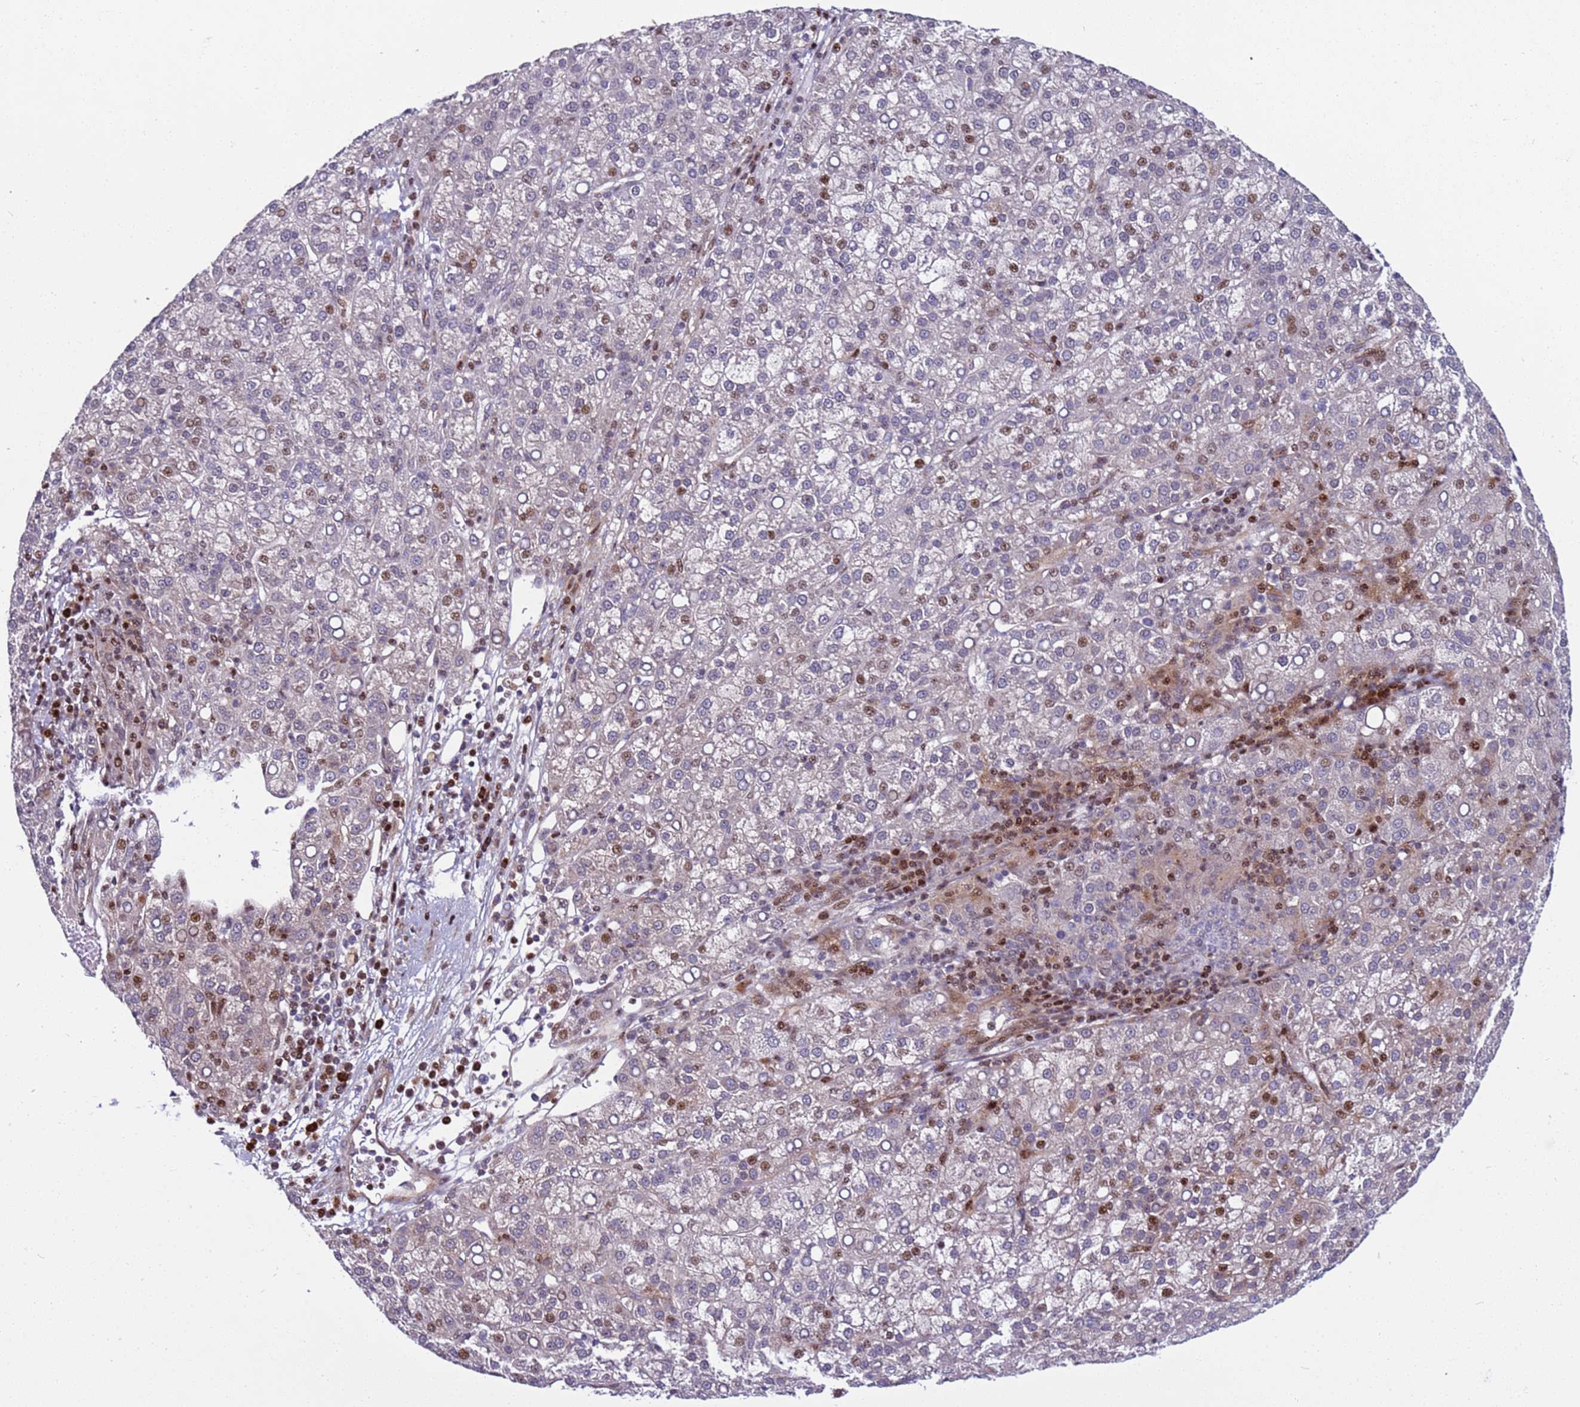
{"staining": {"intensity": "moderate", "quantity": "25%-75%", "location": "nuclear"}, "tissue": "liver cancer", "cell_type": "Tumor cells", "image_type": "cancer", "snomed": [{"axis": "morphology", "description": "Carcinoma, Hepatocellular, NOS"}, {"axis": "topography", "description": "Liver"}], "caption": "Liver cancer was stained to show a protein in brown. There is medium levels of moderate nuclear staining in about 25%-75% of tumor cells.", "gene": "WBP11", "patient": {"sex": "female", "age": 58}}